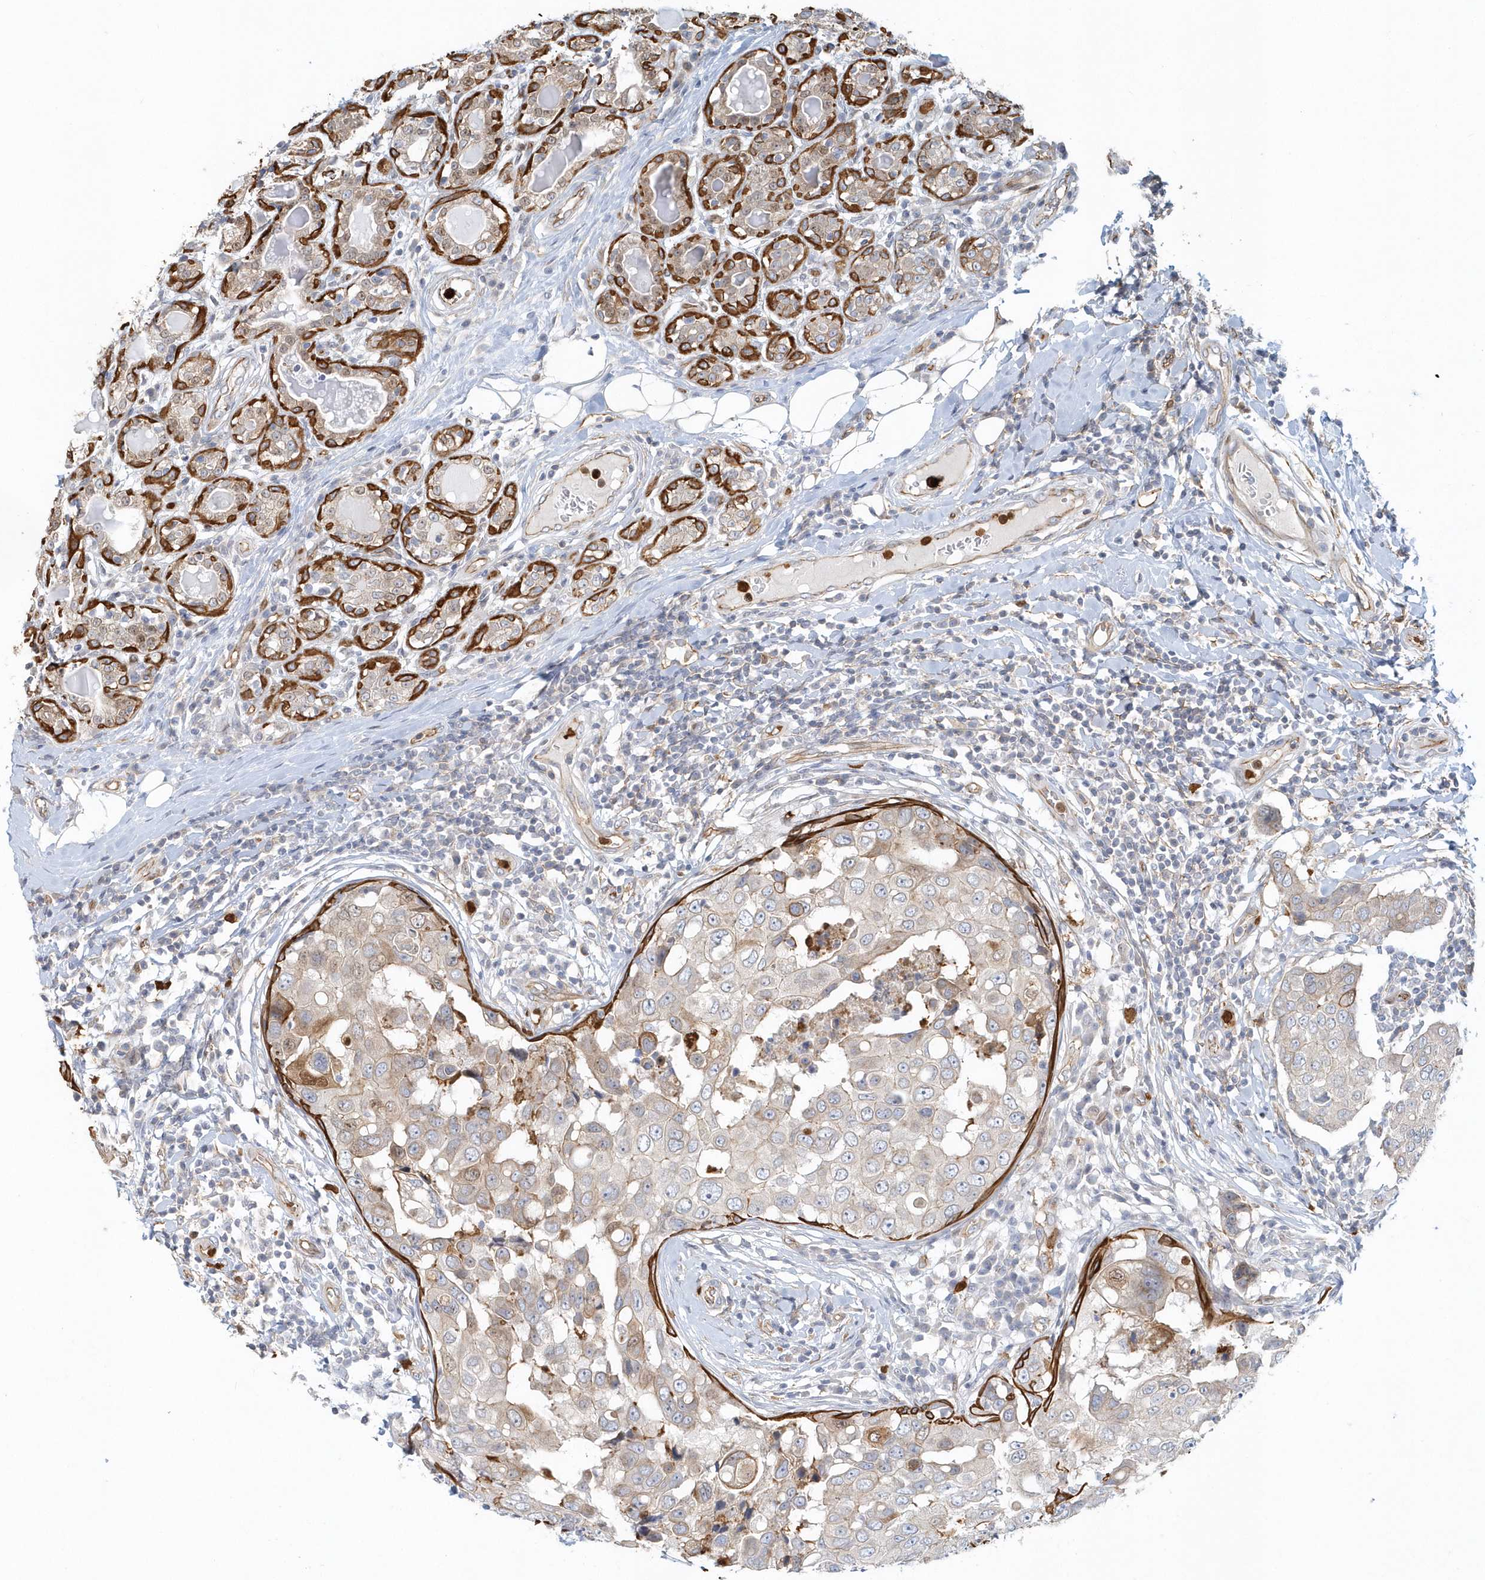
{"staining": {"intensity": "weak", "quantity": "<25%", "location": "cytoplasmic/membranous"}, "tissue": "breast cancer", "cell_type": "Tumor cells", "image_type": "cancer", "snomed": [{"axis": "morphology", "description": "Duct carcinoma"}, {"axis": "topography", "description": "Breast"}], "caption": "A micrograph of human breast cancer is negative for staining in tumor cells.", "gene": "DNAH1", "patient": {"sex": "female", "age": 27}}